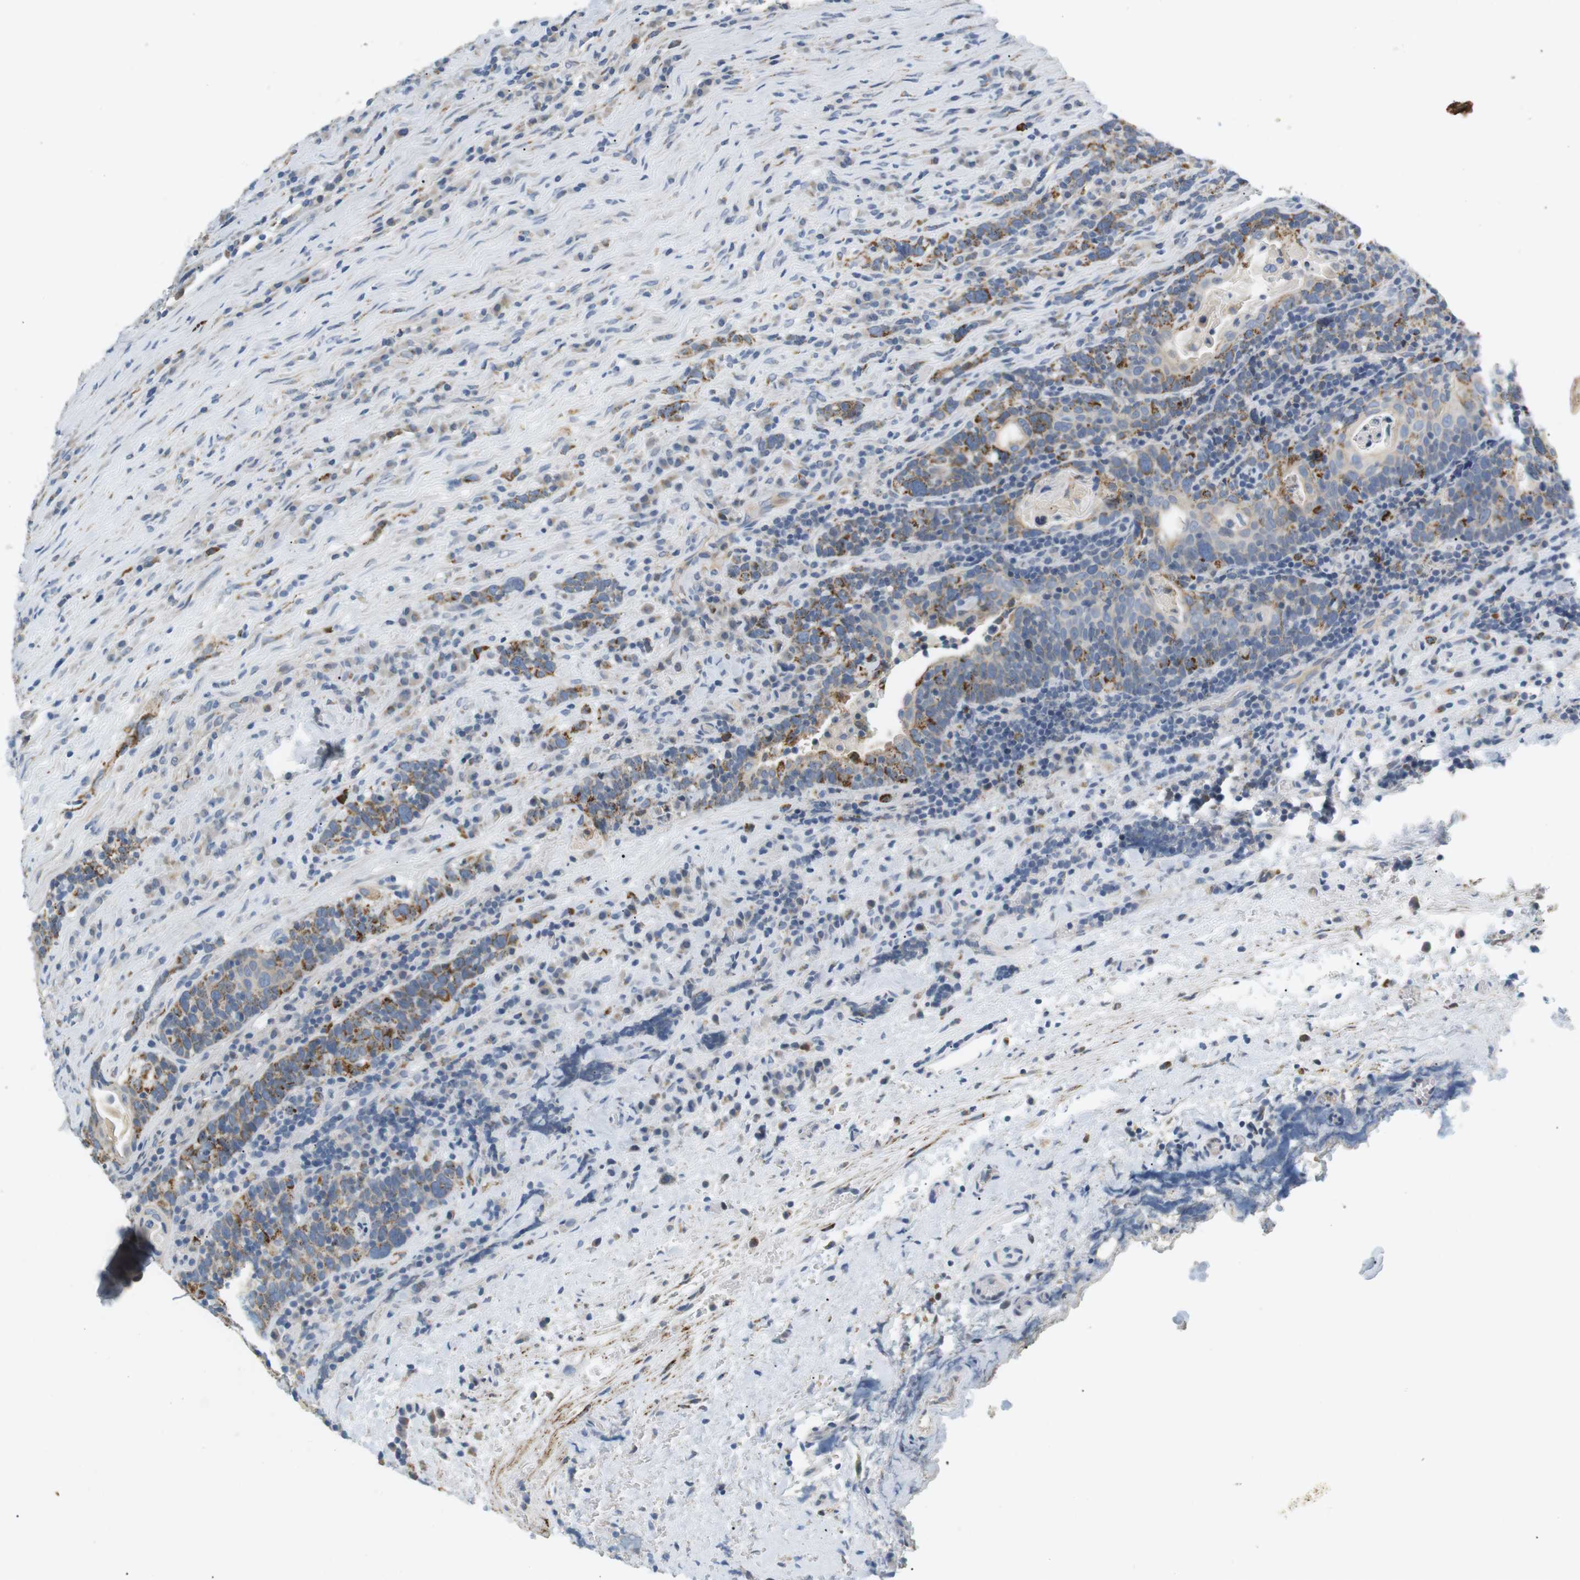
{"staining": {"intensity": "moderate", "quantity": "<25%", "location": "cytoplasmic/membranous"}, "tissue": "head and neck cancer", "cell_type": "Tumor cells", "image_type": "cancer", "snomed": [{"axis": "morphology", "description": "Squamous cell carcinoma, NOS"}, {"axis": "morphology", "description": "Squamous cell carcinoma, metastatic, NOS"}, {"axis": "topography", "description": "Lymph node"}, {"axis": "topography", "description": "Head-Neck"}], "caption": "An immunohistochemistry (IHC) image of neoplastic tissue is shown. Protein staining in brown highlights moderate cytoplasmic/membranous positivity in squamous cell carcinoma (head and neck) within tumor cells.", "gene": "CD300E", "patient": {"sex": "male", "age": 62}}